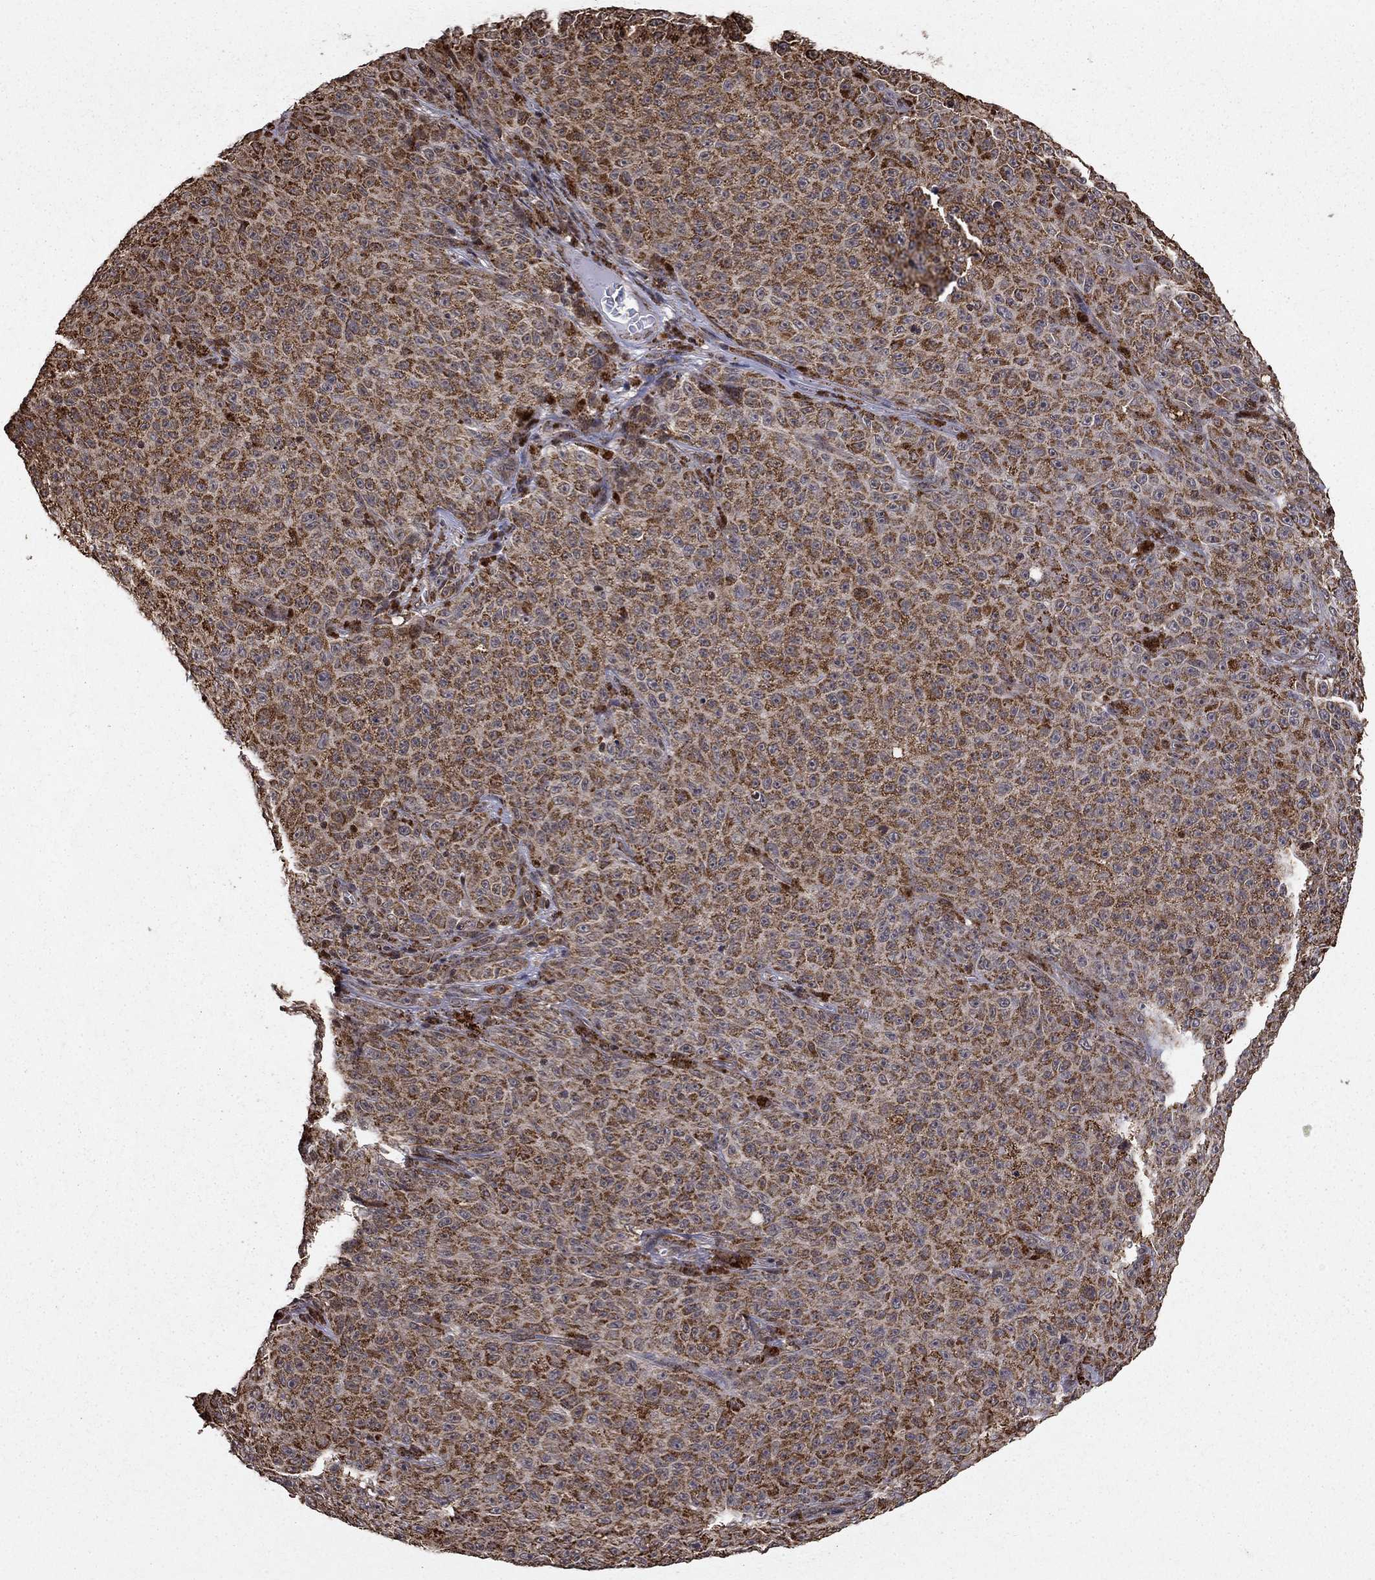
{"staining": {"intensity": "moderate", "quantity": ">75%", "location": "cytoplasmic/membranous"}, "tissue": "melanoma", "cell_type": "Tumor cells", "image_type": "cancer", "snomed": [{"axis": "morphology", "description": "Malignant melanoma, NOS"}, {"axis": "topography", "description": "Skin"}], "caption": "IHC micrograph of neoplastic tissue: malignant melanoma stained using IHC displays medium levels of moderate protein expression localized specifically in the cytoplasmic/membranous of tumor cells, appearing as a cytoplasmic/membranous brown color.", "gene": "ACOT13", "patient": {"sex": "female", "age": 82}}